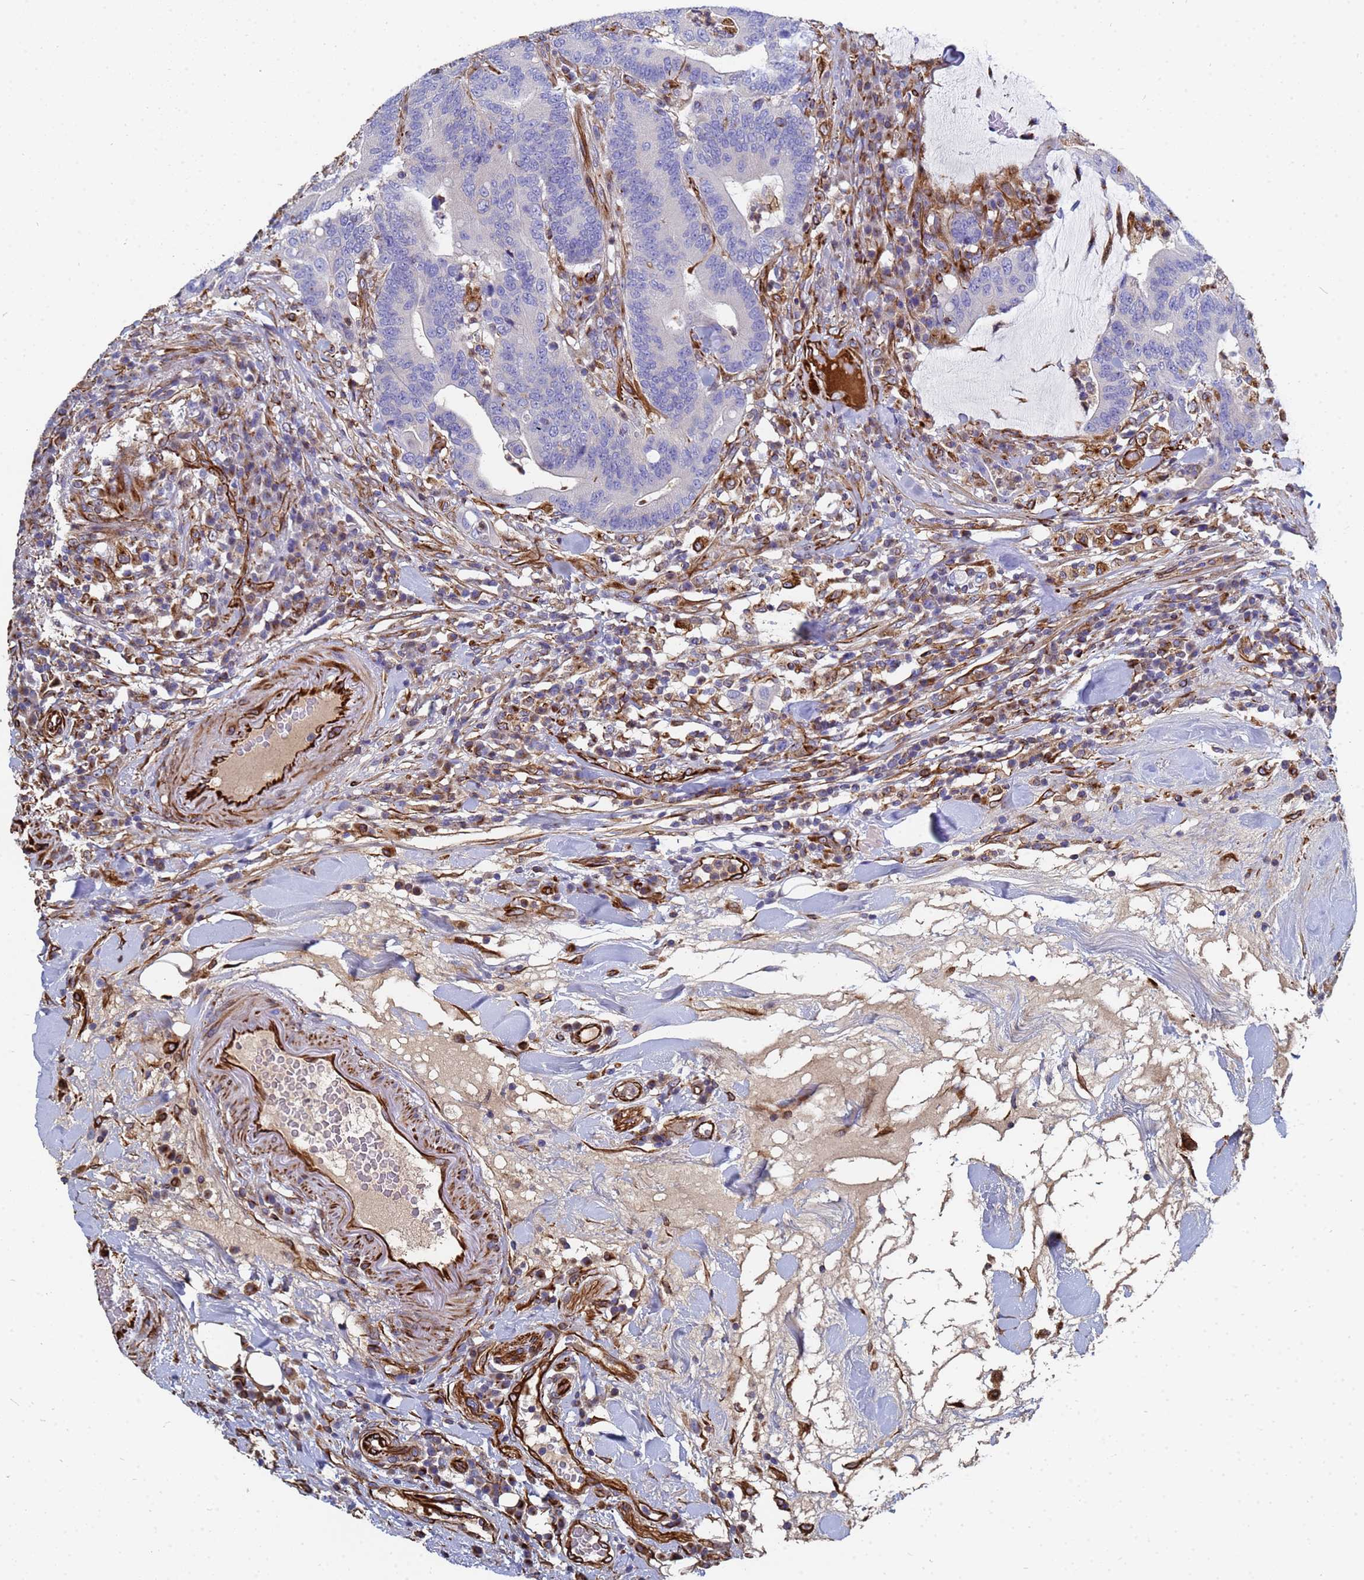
{"staining": {"intensity": "negative", "quantity": "none", "location": "none"}, "tissue": "colorectal cancer", "cell_type": "Tumor cells", "image_type": "cancer", "snomed": [{"axis": "morphology", "description": "Adenocarcinoma, NOS"}, {"axis": "topography", "description": "Colon"}], "caption": "An IHC image of colorectal adenocarcinoma is shown. There is no staining in tumor cells of colorectal adenocarcinoma.", "gene": "SYT13", "patient": {"sex": "female", "age": 66}}